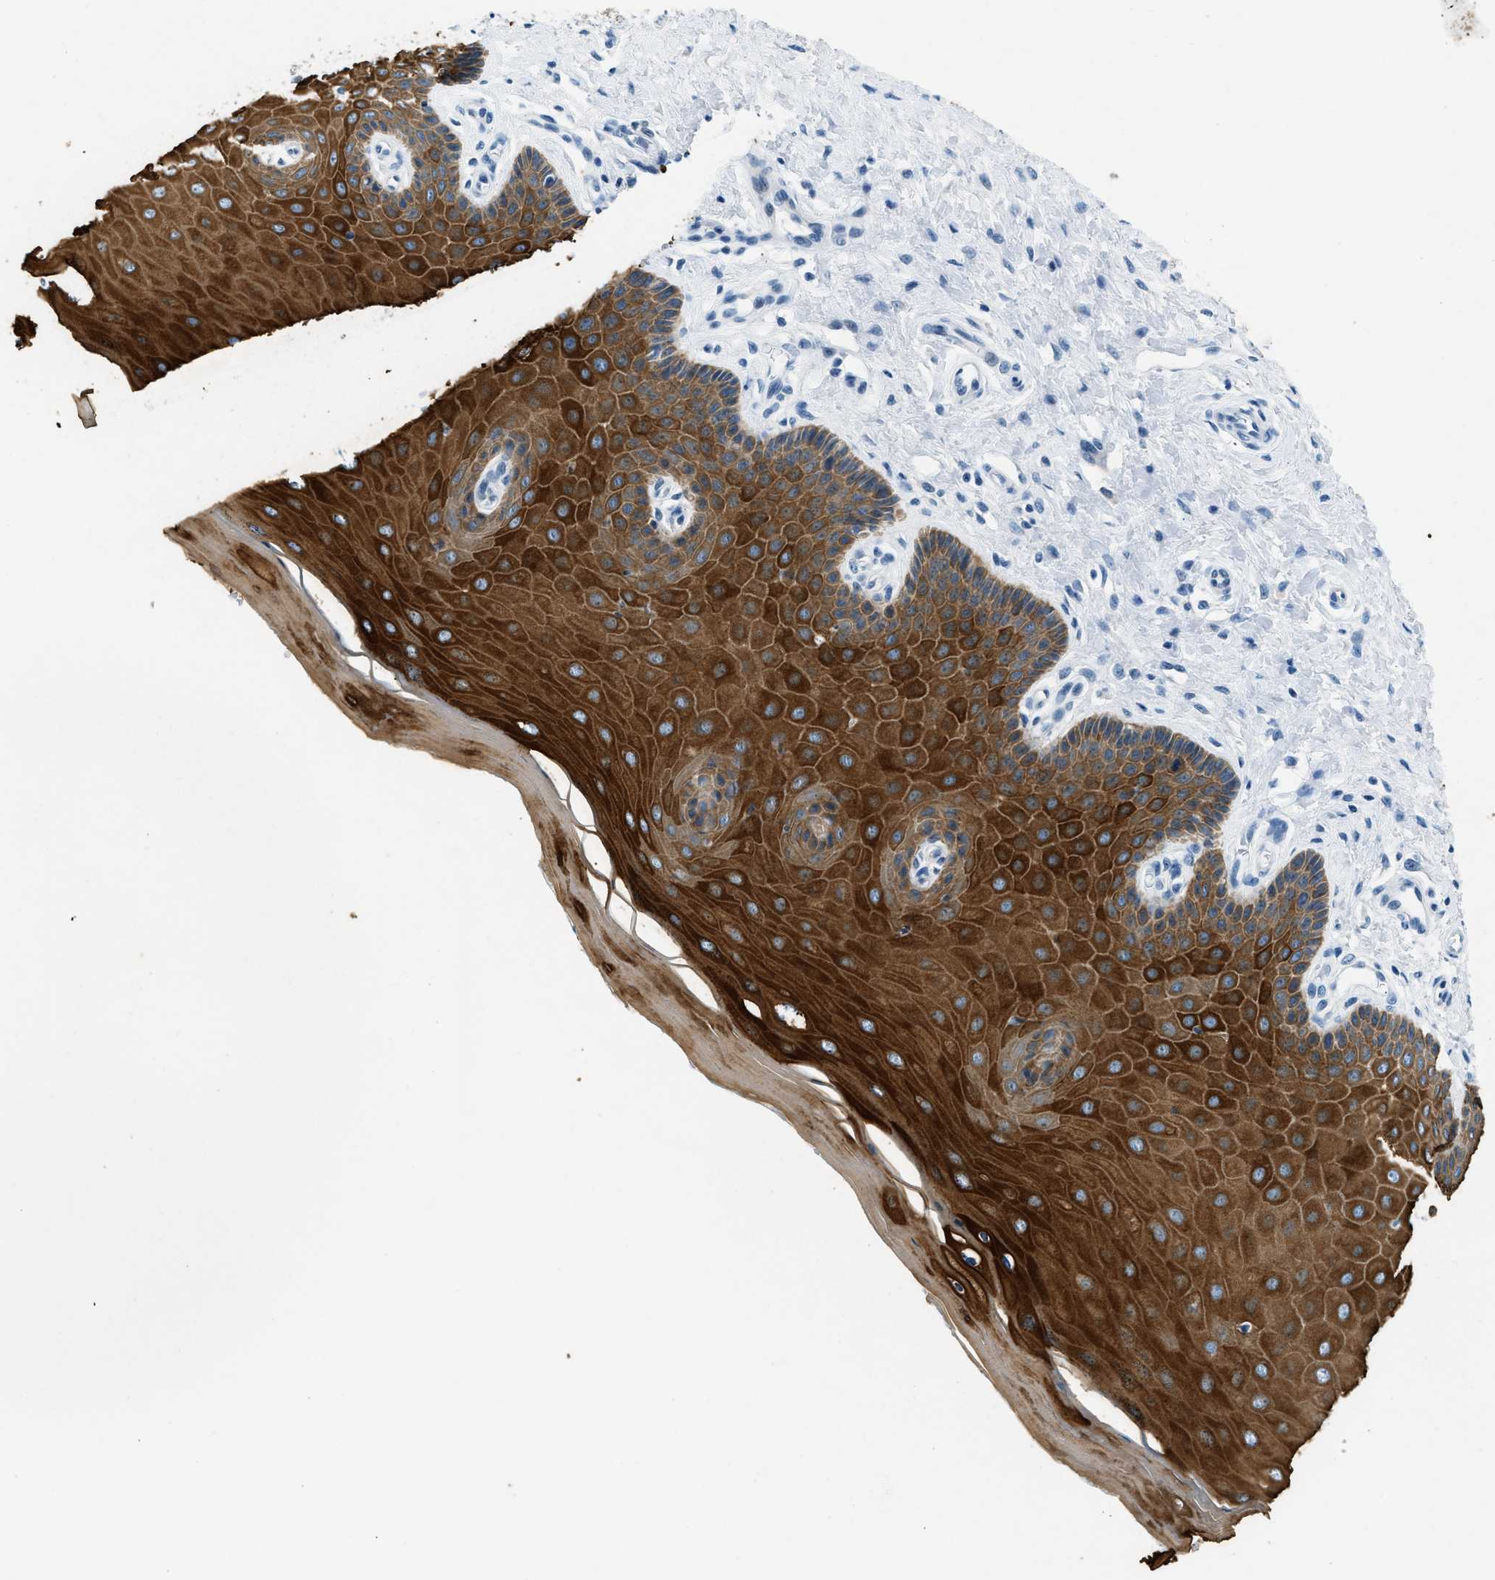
{"staining": {"intensity": "moderate", "quantity": "25%-75%", "location": "cytoplasmic/membranous"}, "tissue": "cervix", "cell_type": "Glandular cells", "image_type": "normal", "snomed": [{"axis": "morphology", "description": "Normal tissue, NOS"}, {"axis": "topography", "description": "Cervix"}], "caption": "Human cervix stained with a brown dye displays moderate cytoplasmic/membranous positive expression in approximately 25%-75% of glandular cells.", "gene": "CFAP20", "patient": {"sex": "female", "age": 55}}